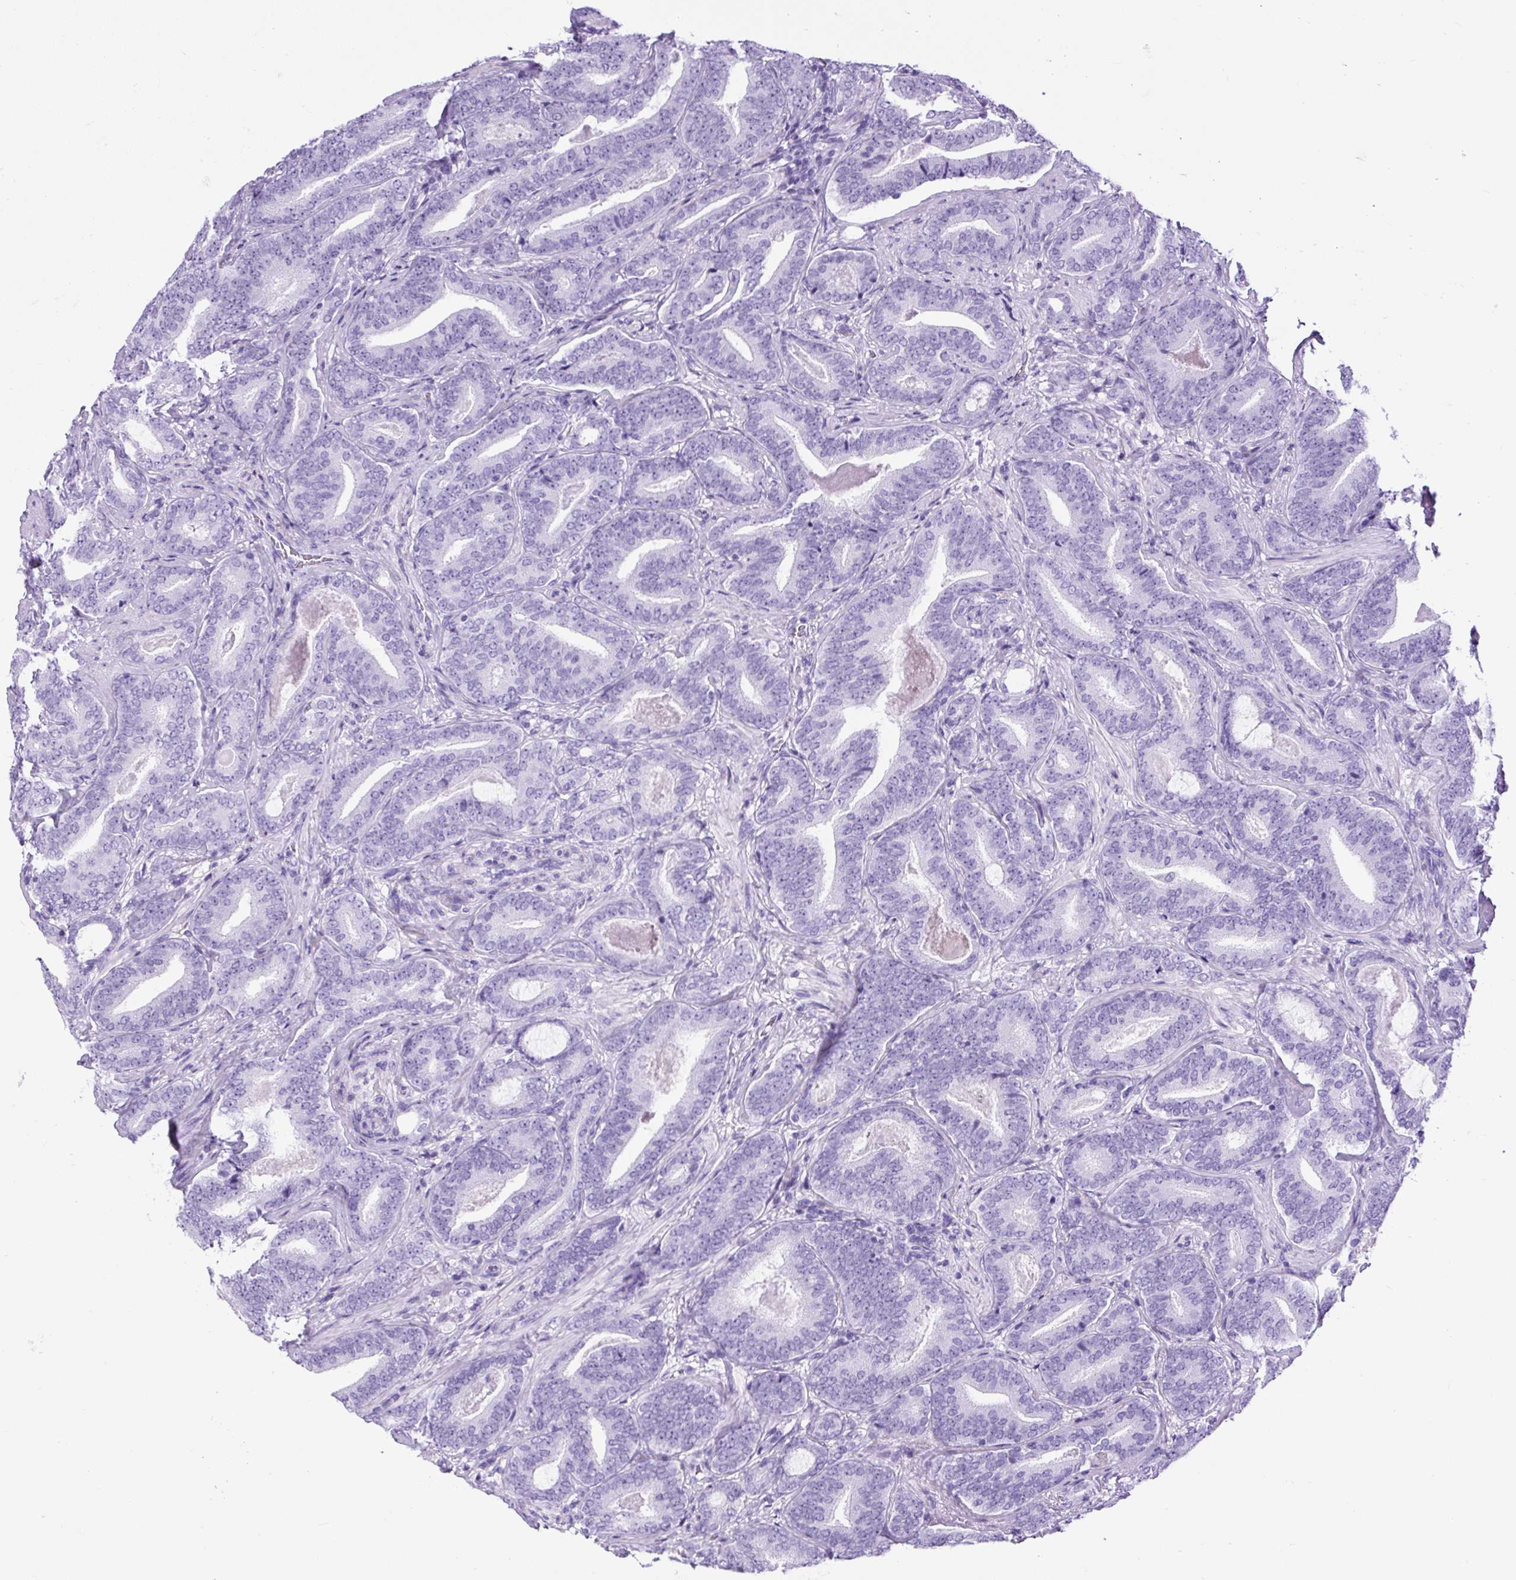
{"staining": {"intensity": "negative", "quantity": "none", "location": "none"}, "tissue": "prostate cancer", "cell_type": "Tumor cells", "image_type": "cancer", "snomed": [{"axis": "morphology", "description": "Adenocarcinoma, Low grade"}, {"axis": "topography", "description": "Prostate and seminal vesicle, NOS"}], "caption": "The image displays no significant positivity in tumor cells of low-grade adenocarcinoma (prostate).", "gene": "CEL", "patient": {"sex": "male", "age": 61}}